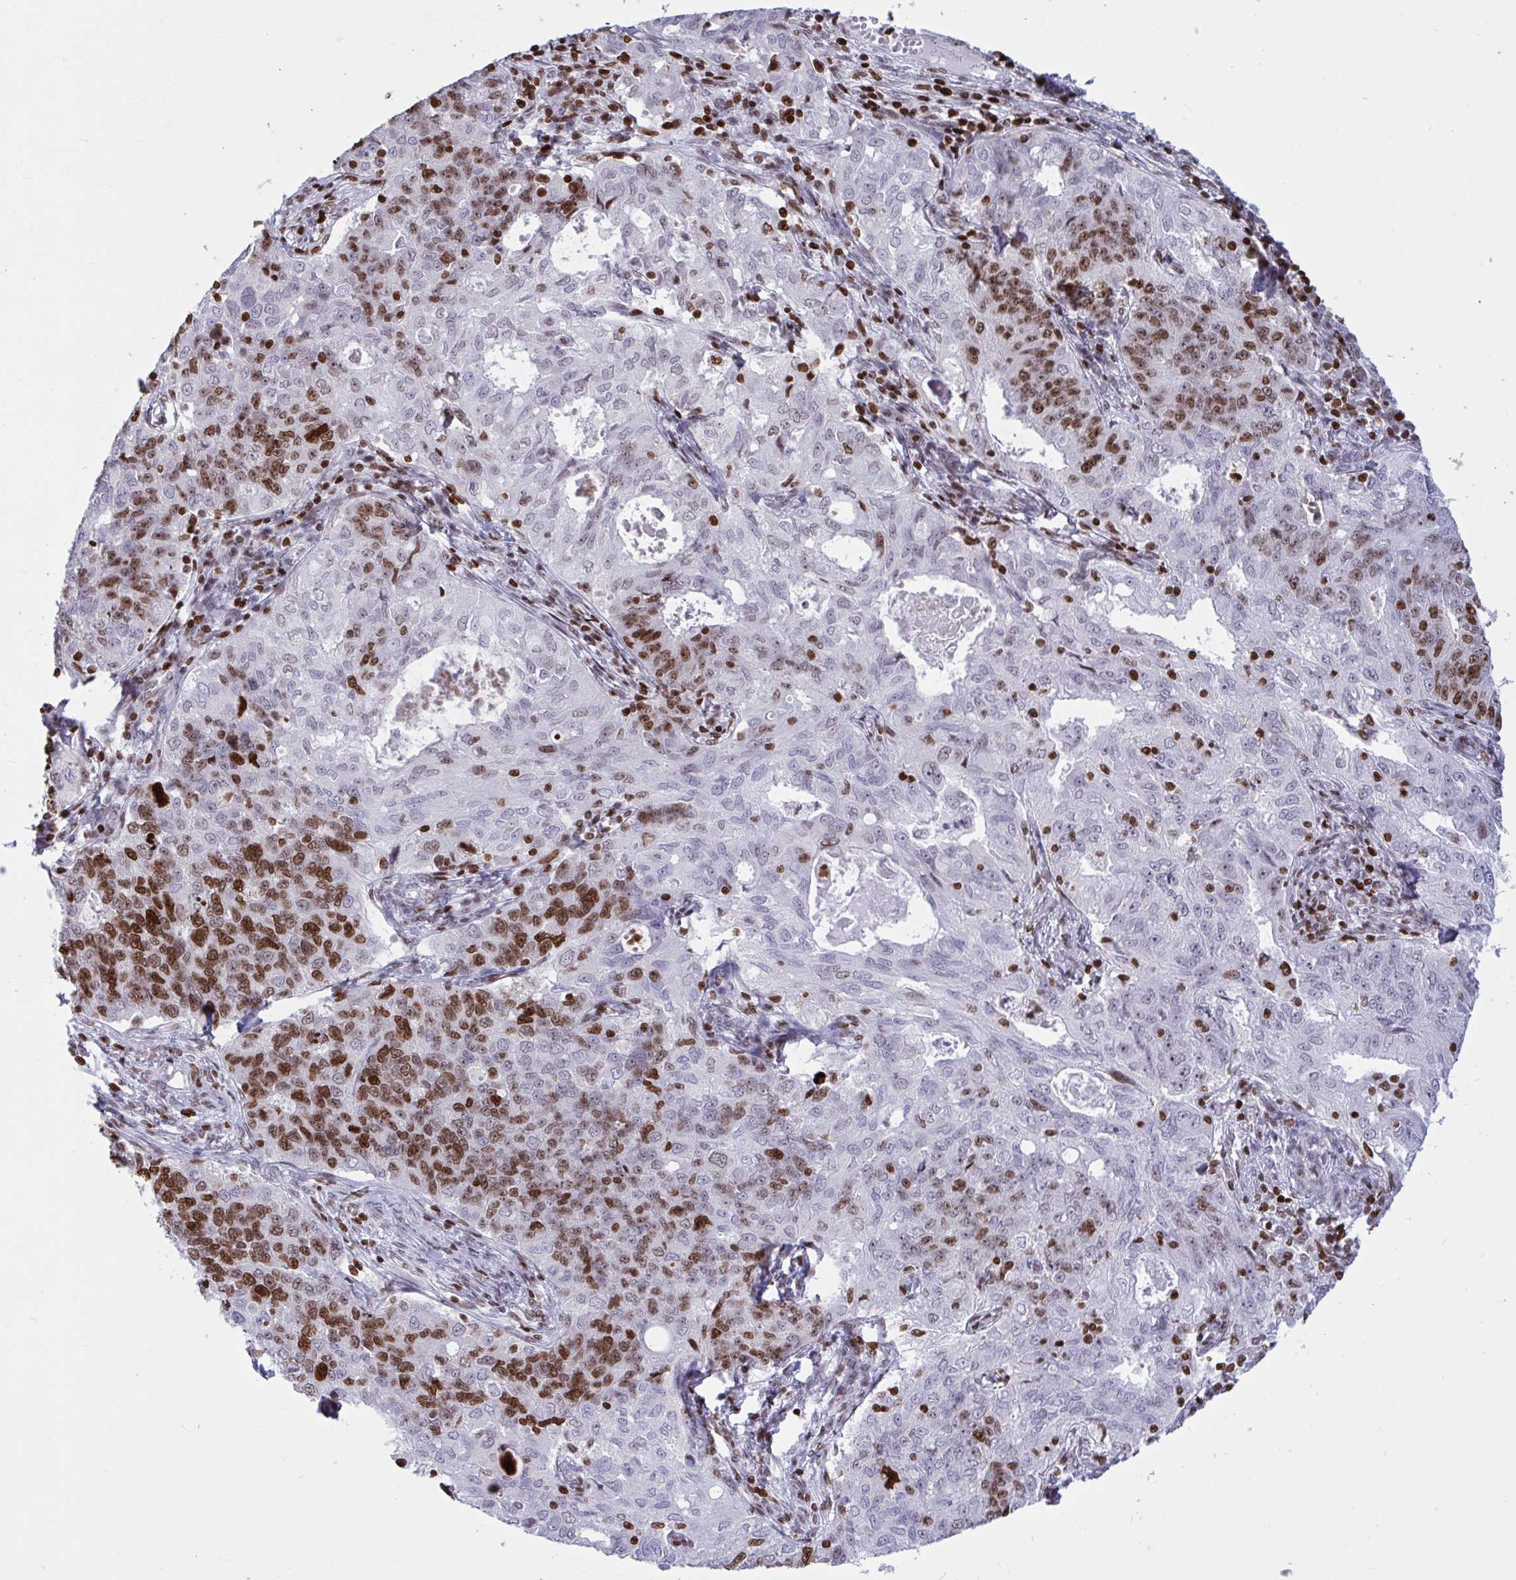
{"staining": {"intensity": "moderate", "quantity": "25%-75%", "location": "nuclear"}, "tissue": "endometrial cancer", "cell_type": "Tumor cells", "image_type": "cancer", "snomed": [{"axis": "morphology", "description": "Adenocarcinoma, NOS"}, {"axis": "topography", "description": "Endometrium"}], "caption": "IHC (DAB) staining of human endometrial cancer (adenocarcinoma) exhibits moderate nuclear protein positivity in about 25%-75% of tumor cells. (IHC, brightfield microscopy, high magnification).", "gene": "HMGB2", "patient": {"sex": "female", "age": 43}}